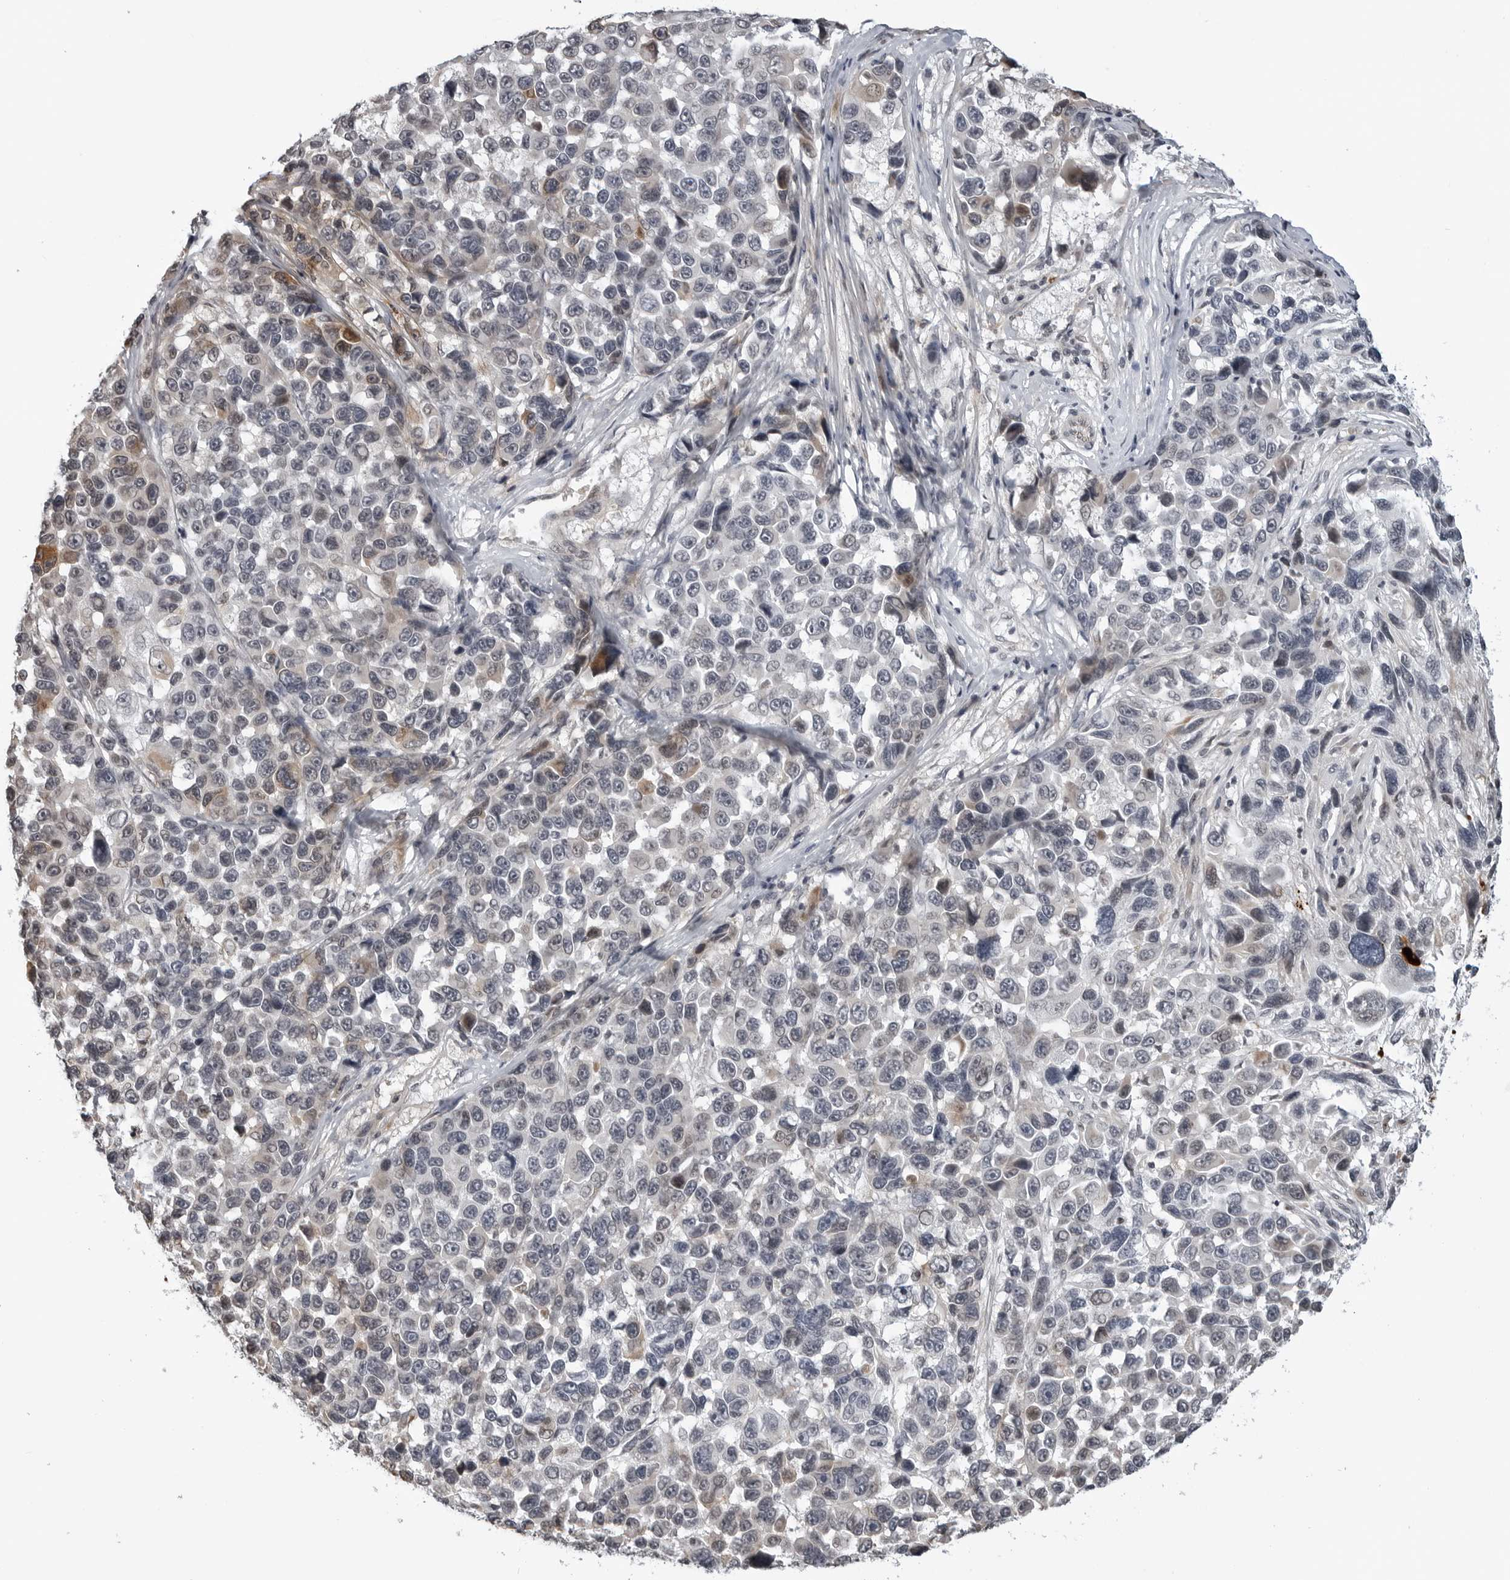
{"staining": {"intensity": "strong", "quantity": "<25%", "location": "cytoplasmic/membranous"}, "tissue": "melanoma", "cell_type": "Tumor cells", "image_type": "cancer", "snomed": [{"axis": "morphology", "description": "Malignant melanoma, NOS"}, {"axis": "topography", "description": "Skin"}], "caption": "Melanoma stained with a protein marker shows strong staining in tumor cells.", "gene": "CXCR5", "patient": {"sex": "male", "age": 53}}